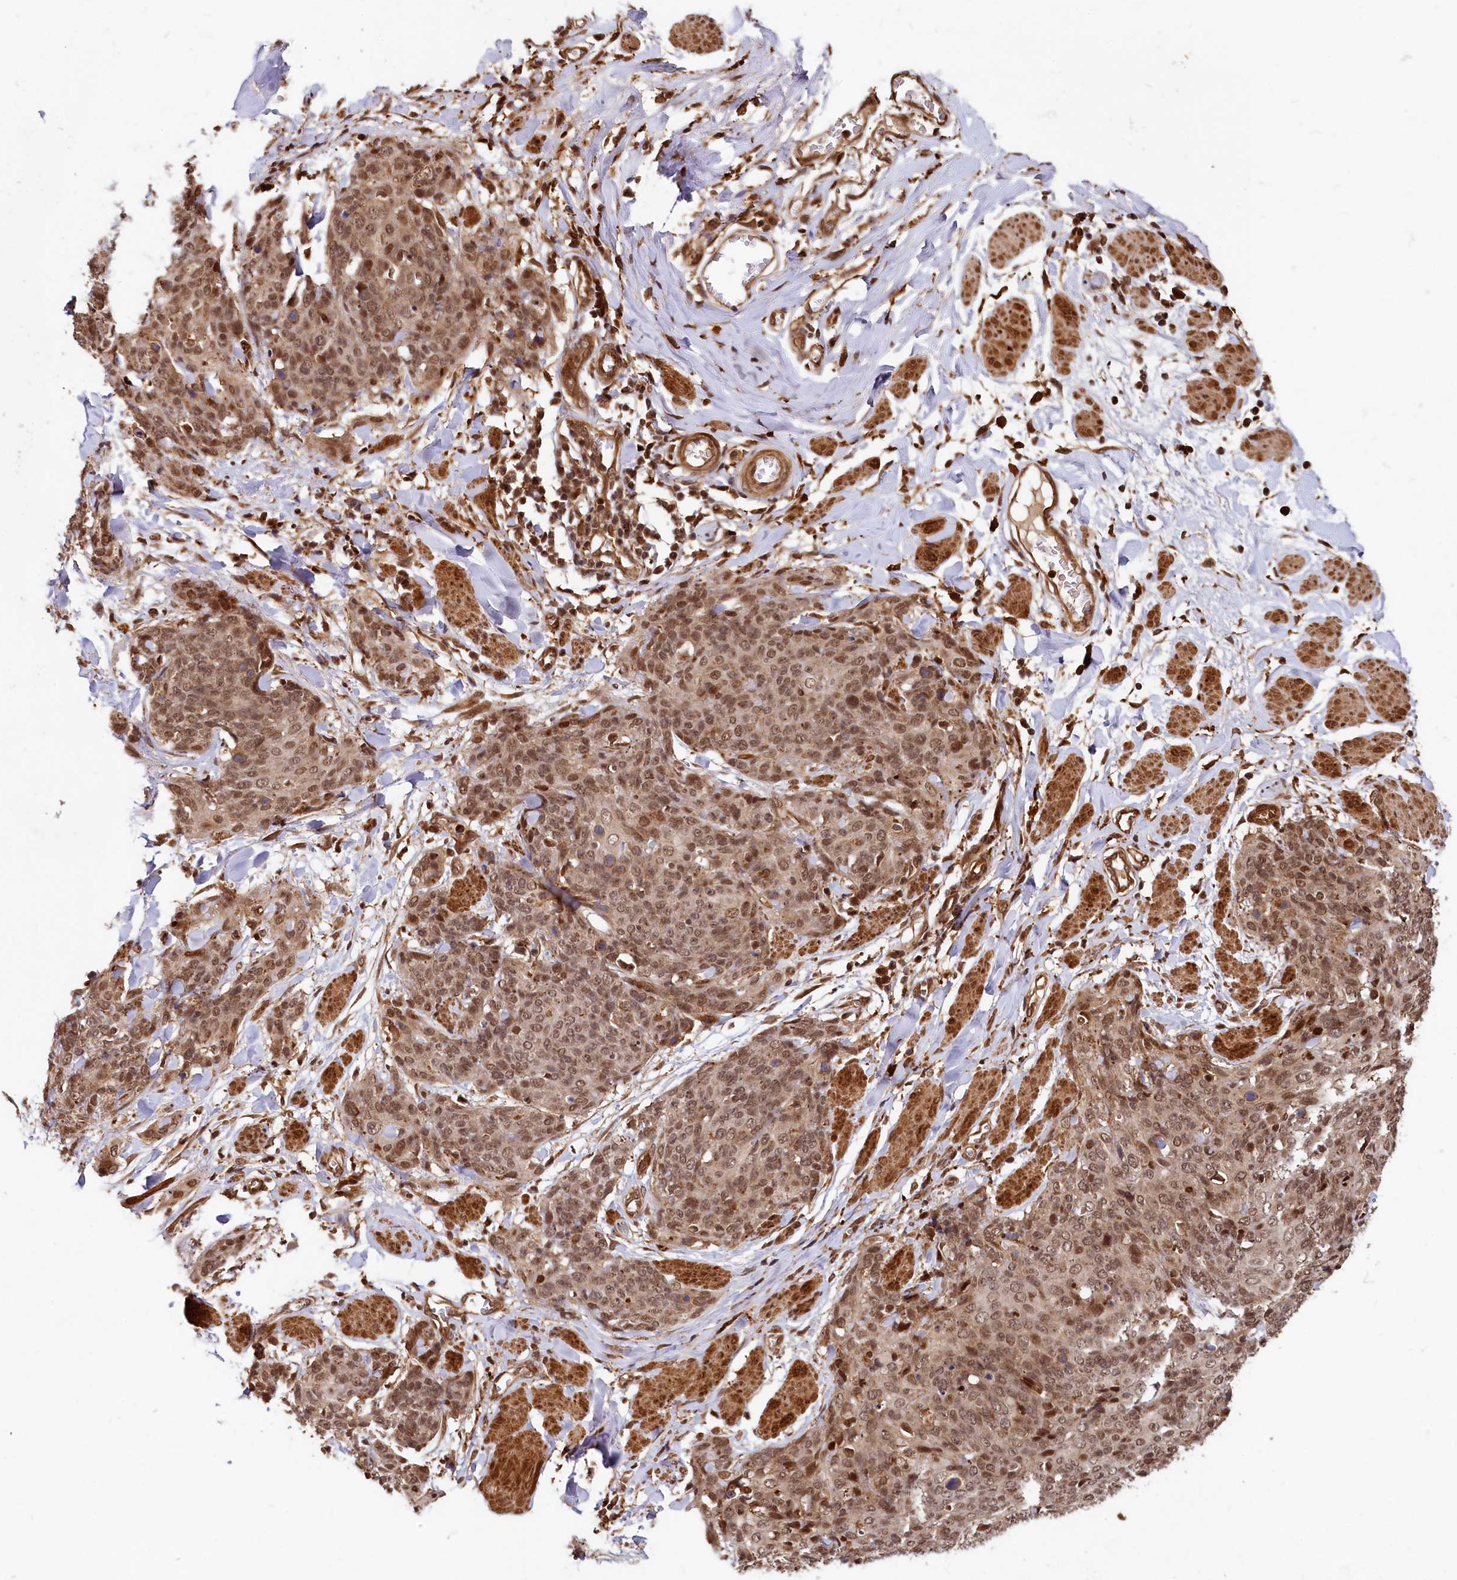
{"staining": {"intensity": "moderate", "quantity": ">75%", "location": "nuclear"}, "tissue": "skin cancer", "cell_type": "Tumor cells", "image_type": "cancer", "snomed": [{"axis": "morphology", "description": "Squamous cell carcinoma, NOS"}, {"axis": "topography", "description": "Skin"}, {"axis": "topography", "description": "Vulva"}], "caption": "Brown immunohistochemical staining in human skin cancer exhibits moderate nuclear positivity in approximately >75% of tumor cells.", "gene": "TRIM23", "patient": {"sex": "female", "age": 85}}